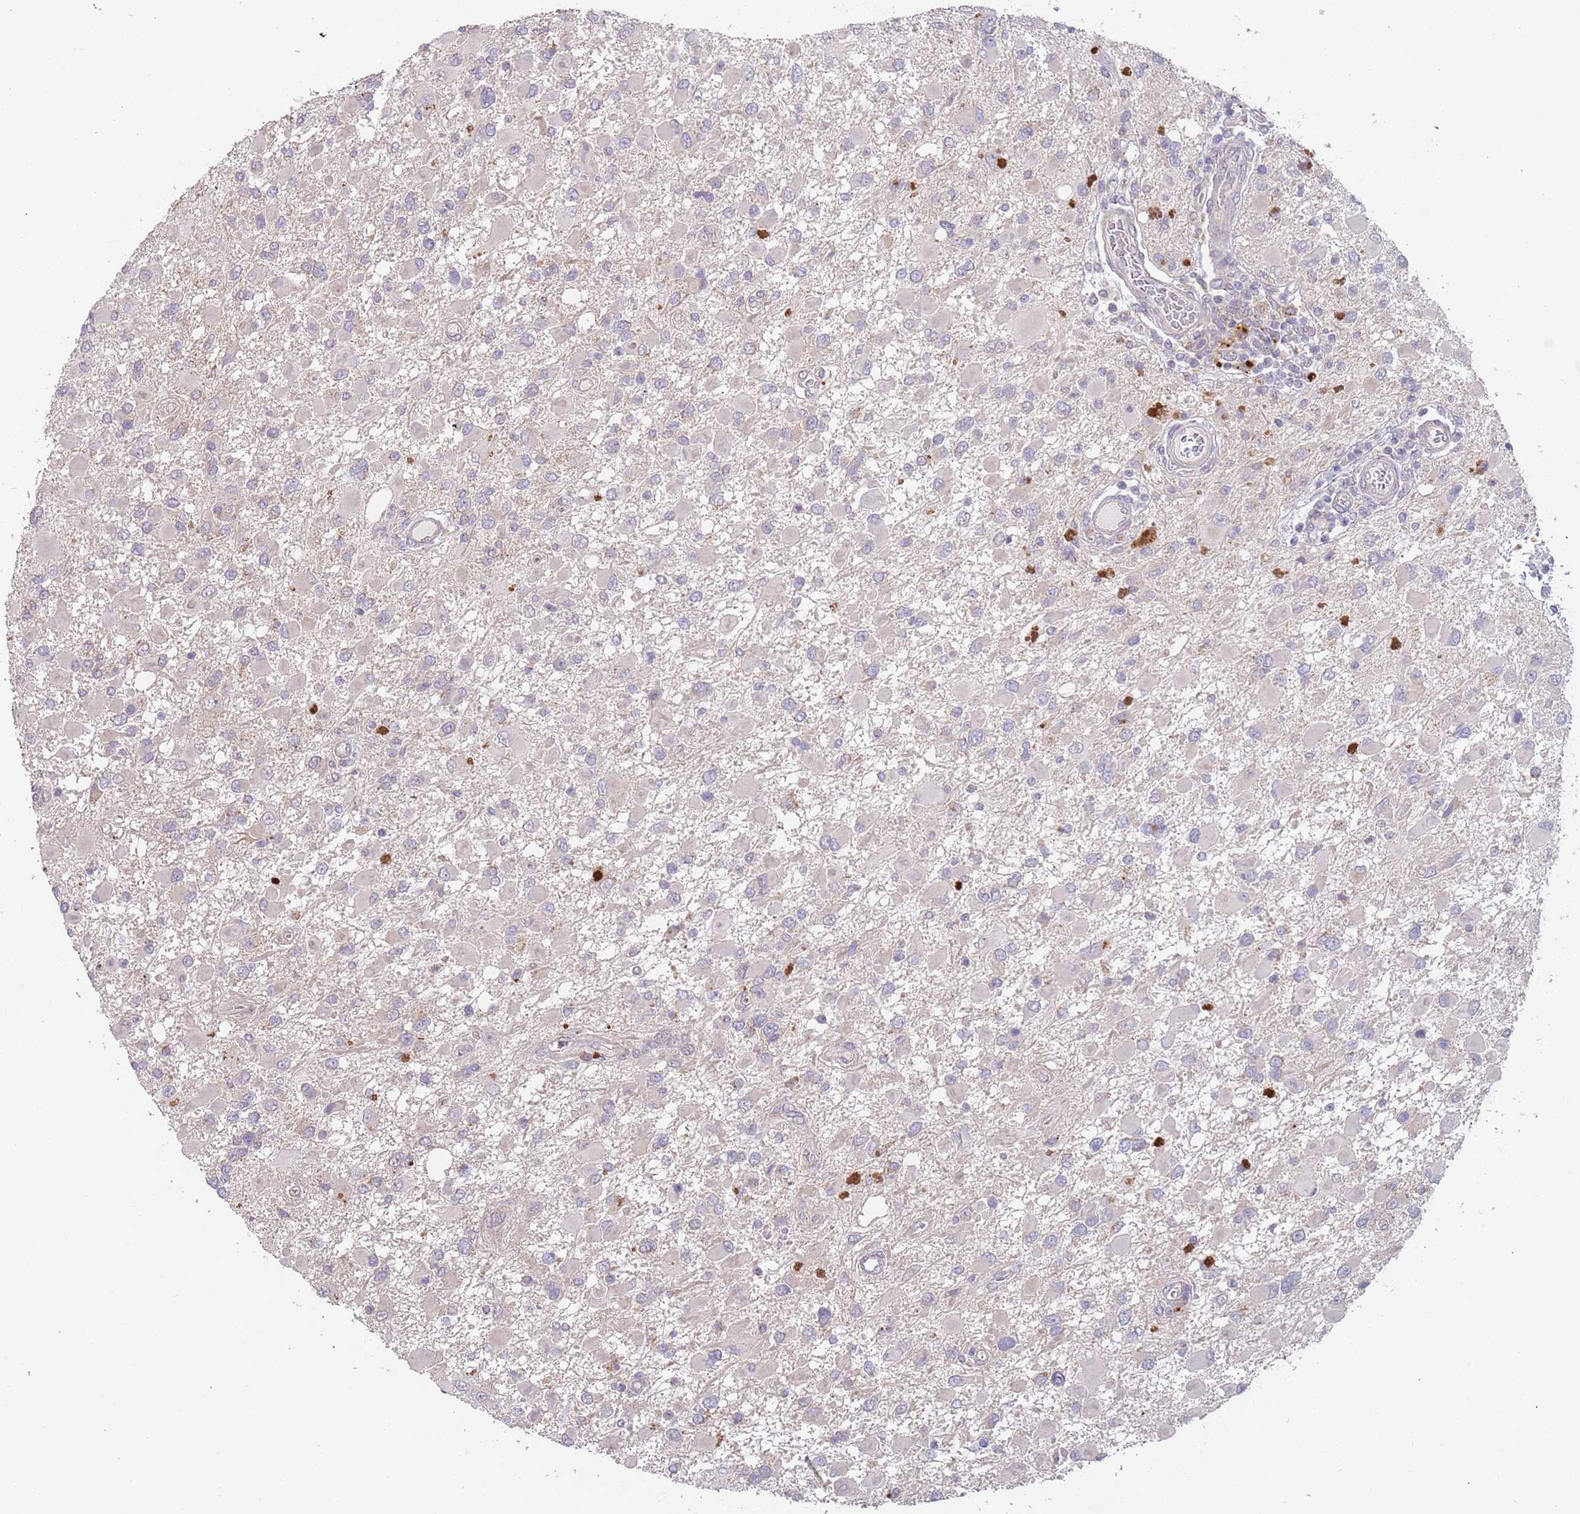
{"staining": {"intensity": "negative", "quantity": "none", "location": "none"}, "tissue": "glioma", "cell_type": "Tumor cells", "image_type": "cancer", "snomed": [{"axis": "morphology", "description": "Glioma, malignant, High grade"}, {"axis": "topography", "description": "Brain"}], "caption": "DAB immunohistochemical staining of malignant high-grade glioma reveals no significant staining in tumor cells.", "gene": "TMEM64", "patient": {"sex": "male", "age": 53}}